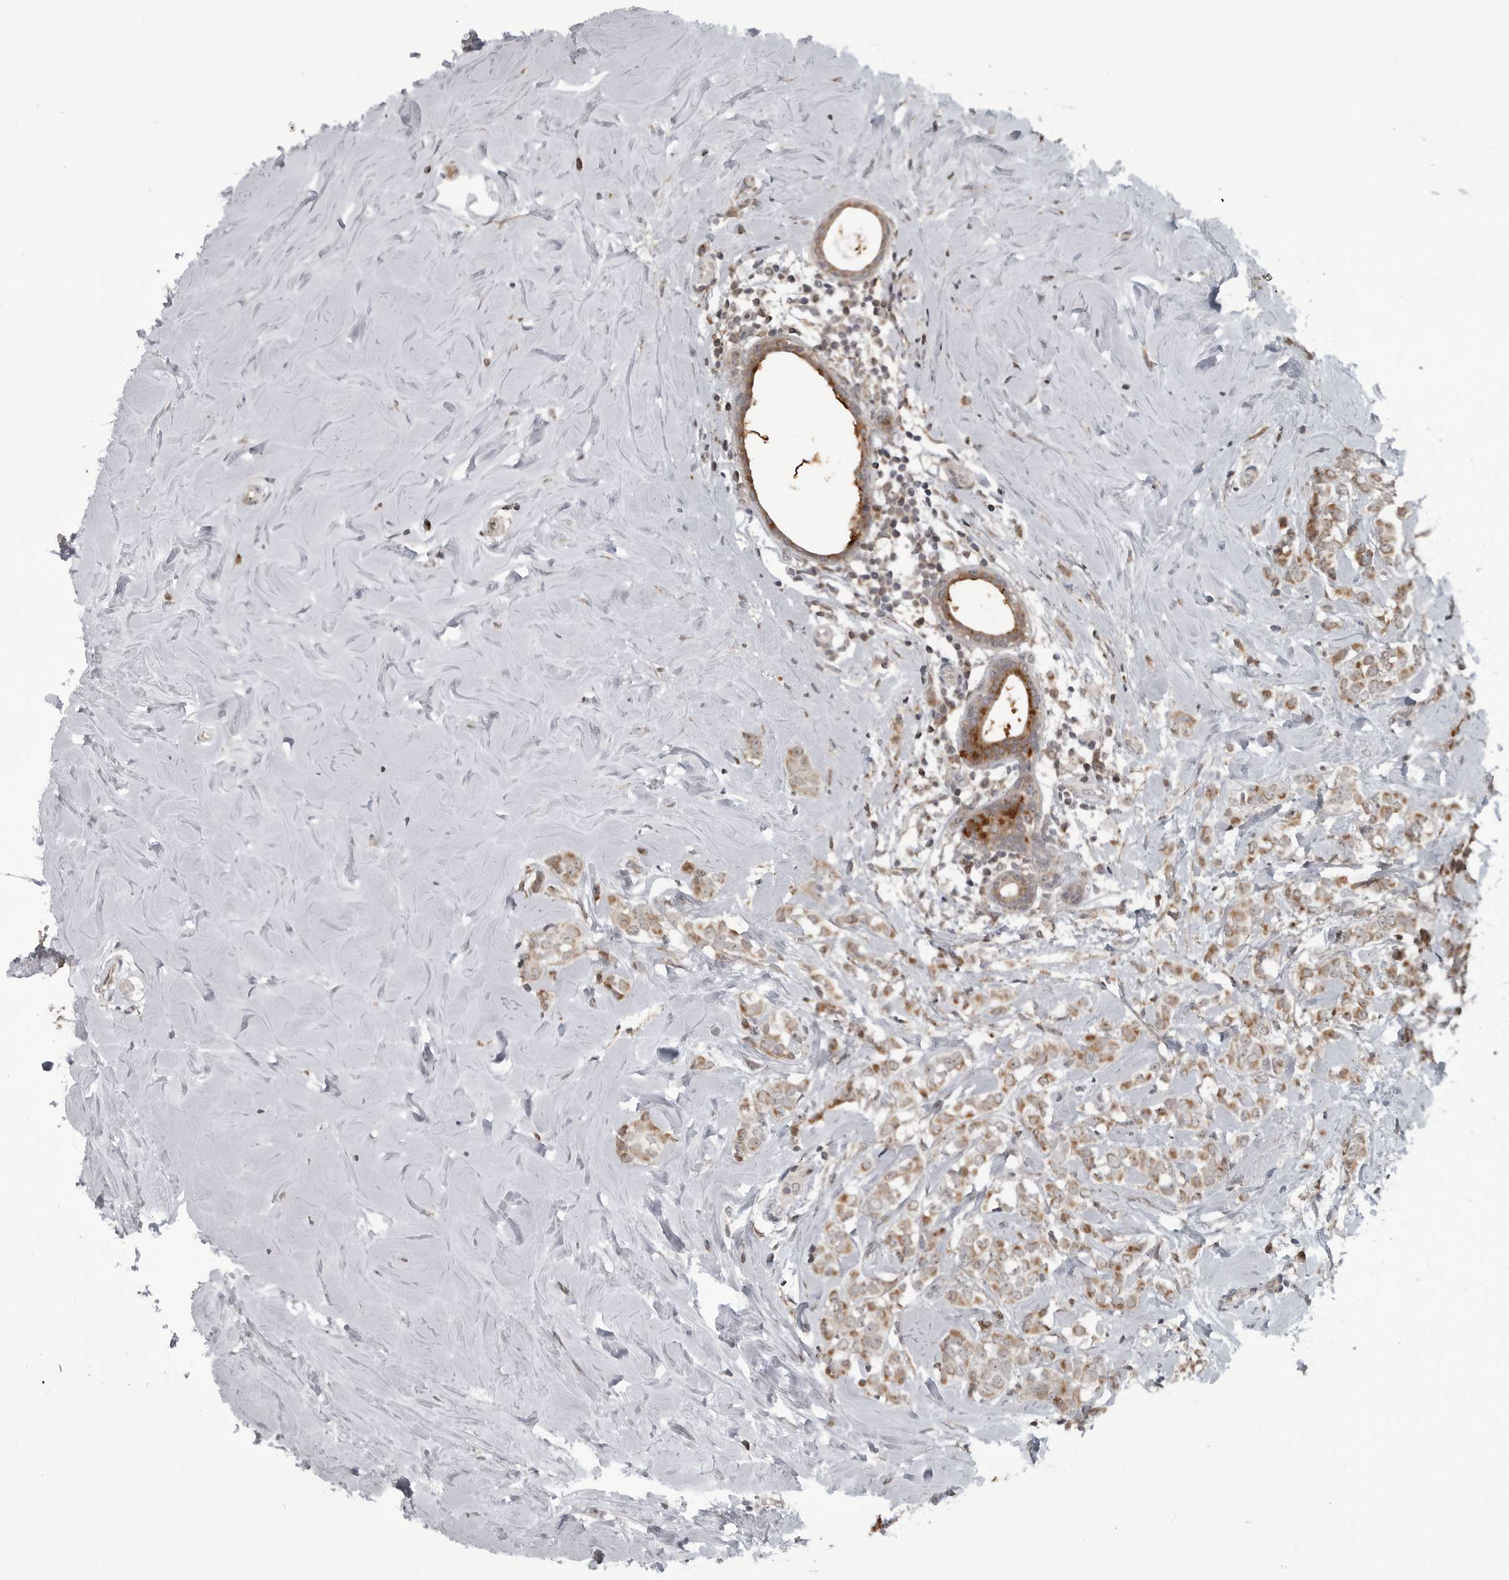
{"staining": {"intensity": "moderate", "quantity": ">75%", "location": "cytoplasmic/membranous"}, "tissue": "breast cancer", "cell_type": "Tumor cells", "image_type": "cancer", "snomed": [{"axis": "morphology", "description": "Lobular carcinoma"}, {"axis": "topography", "description": "Breast"}], "caption": "Moderate cytoplasmic/membranous protein positivity is seen in about >75% of tumor cells in breast cancer (lobular carcinoma). The protein is shown in brown color, while the nuclei are stained blue.", "gene": "FAAP100", "patient": {"sex": "female", "age": 47}}